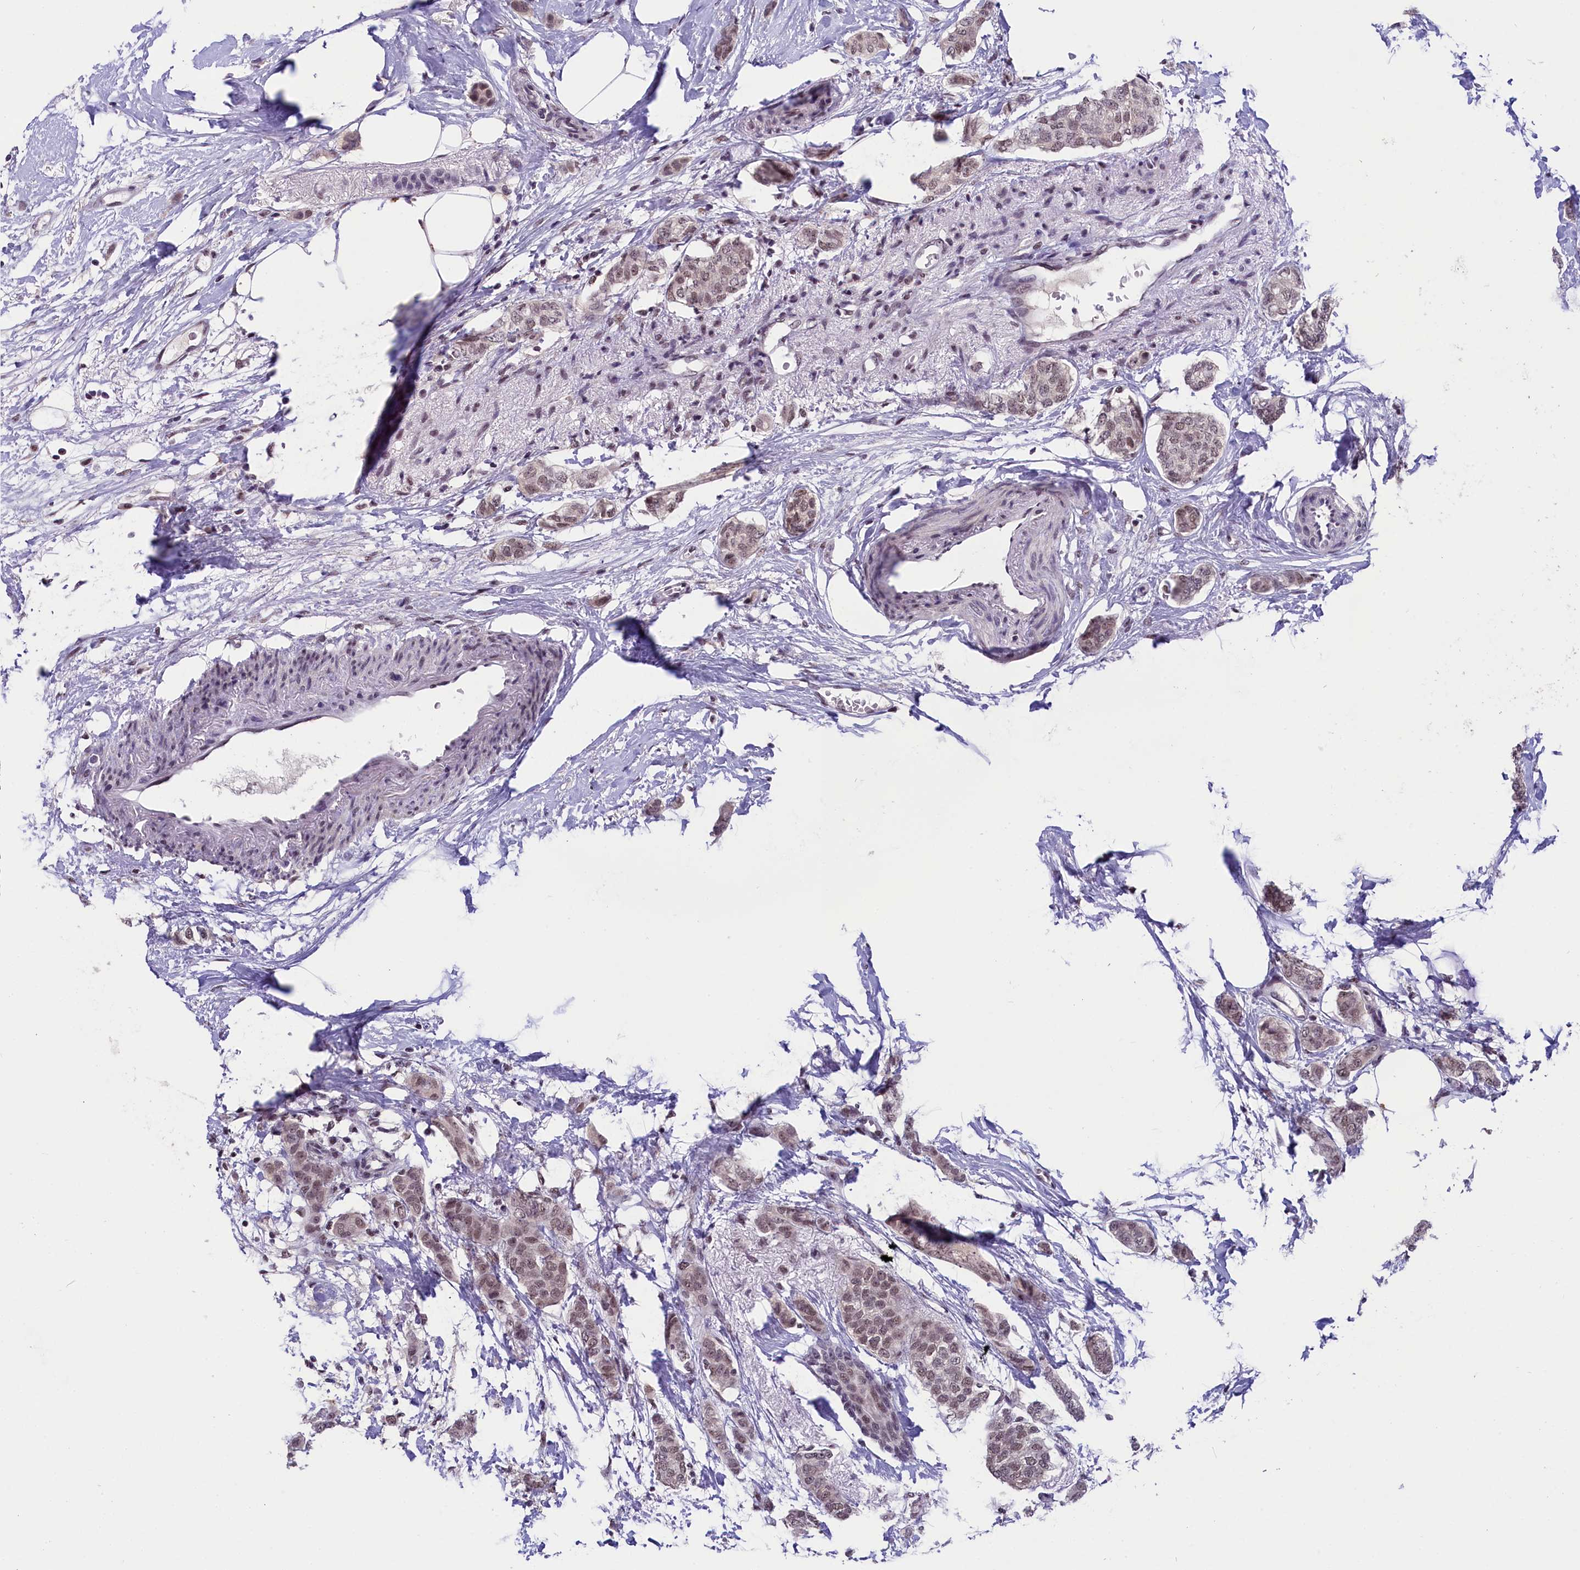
{"staining": {"intensity": "weak", "quantity": "25%-75%", "location": "nuclear"}, "tissue": "breast cancer", "cell_type": "Tumor cells", "image_type": "cancer", "snomed": [{"axis": "morphology", "description": "Duct carcinoma"}, {"axis": "topography", "description": "Breast"}], "caption": "The micrograph displays a brown stain indicating the presence of a protein in the nuclear of tumor cells in breast intraductal carcinoma.", "gene": "ZC3H4", "patient": {"sex": "female", "age": 72}}